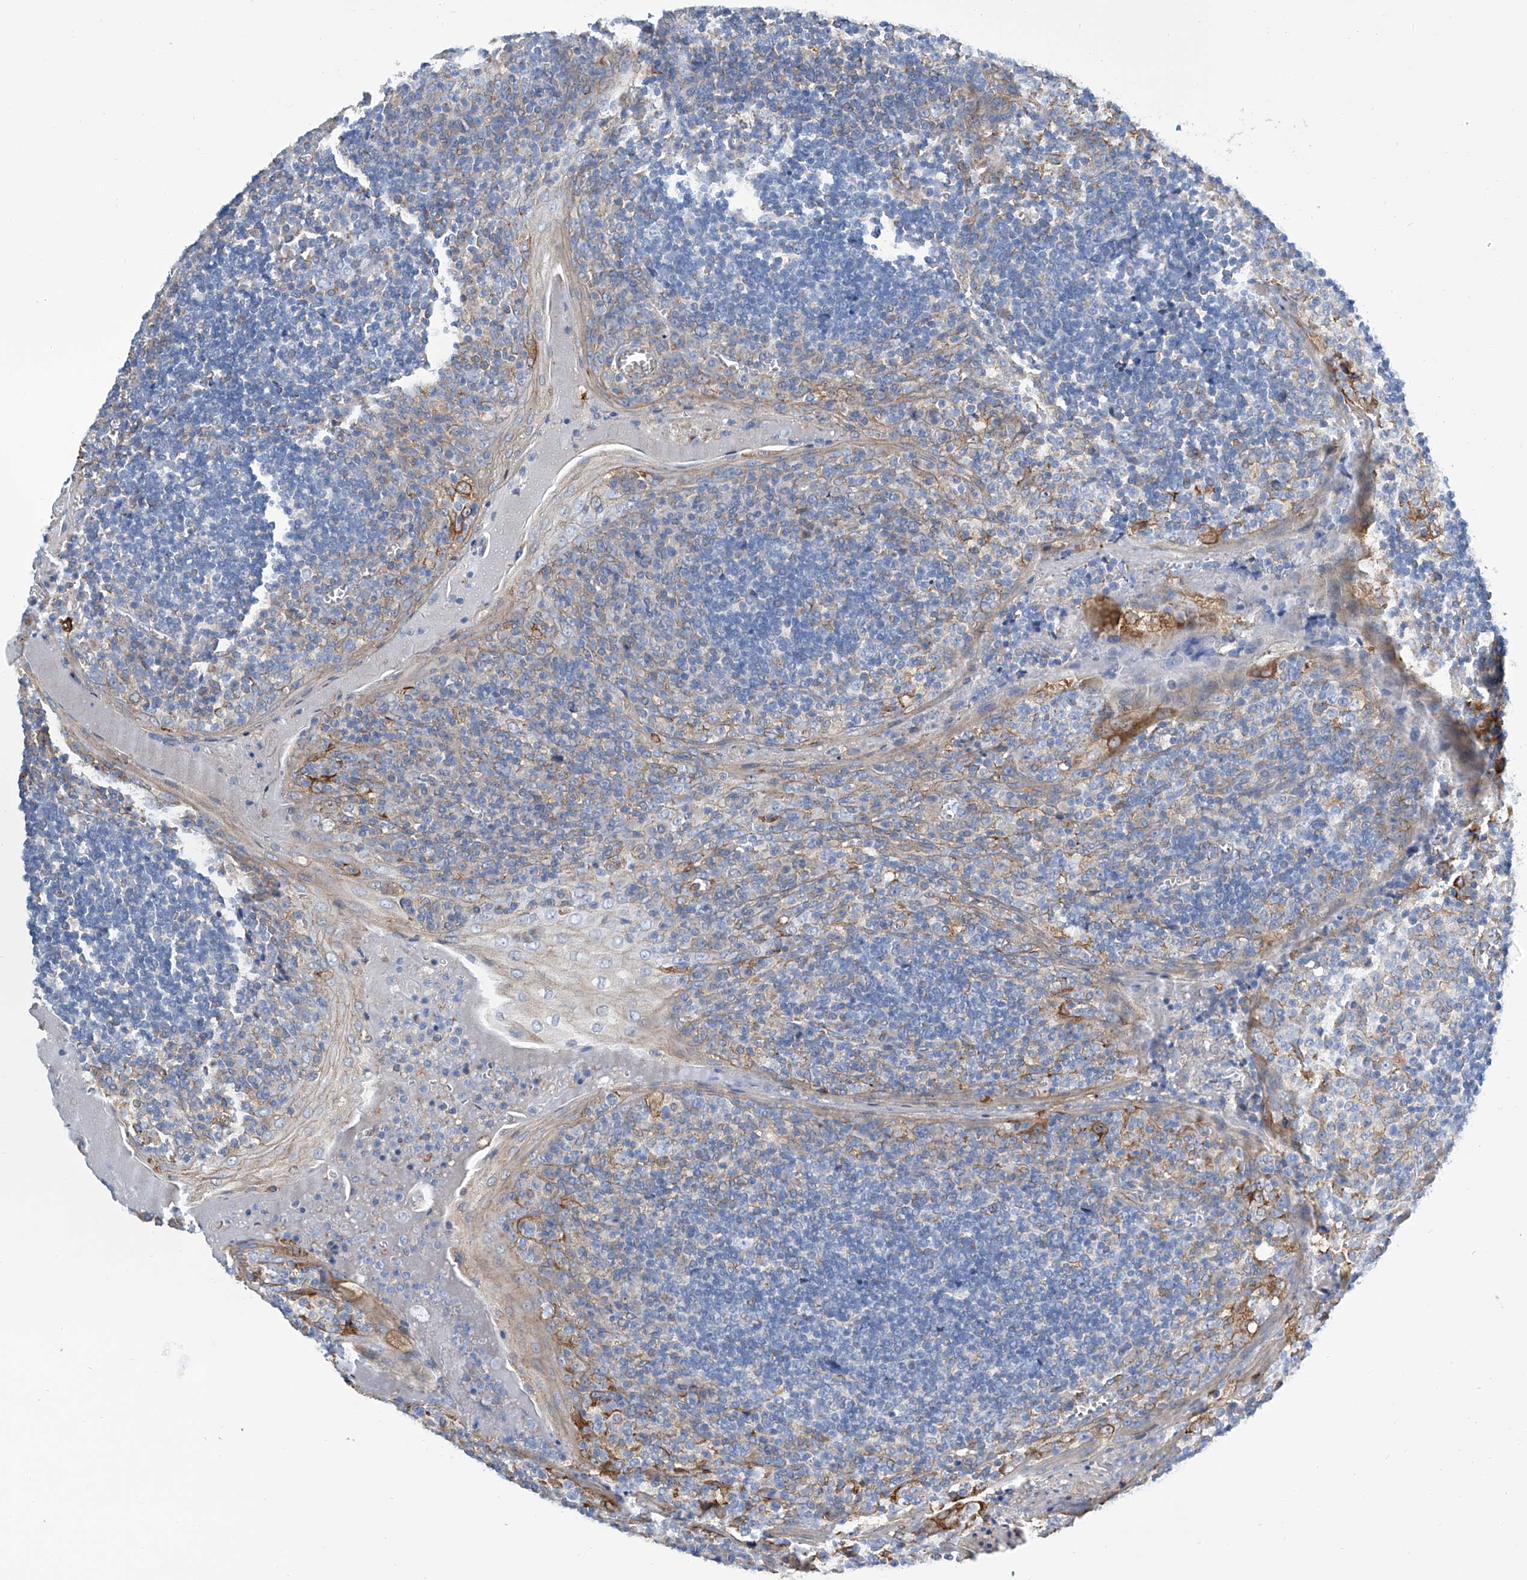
{"staining": {"intensity": "weak", "quantity": "<25%", "location": "cytoplasmic/membranous"}, "tissue": "tonsil", "cell_type": "Germinal center cells", "image_type": "normal", "snomed": [{"axis": "morphology", "description": "Normal tissue, NOS"}, {"axis": "topography", "description": "Tonsil"}], "caption": "Immunohistochemistry of unremarkable tonsil exhibits no staining in germinal center cells.", "gene": "GPT", "patient": {"sex": "male", "age": 27}}